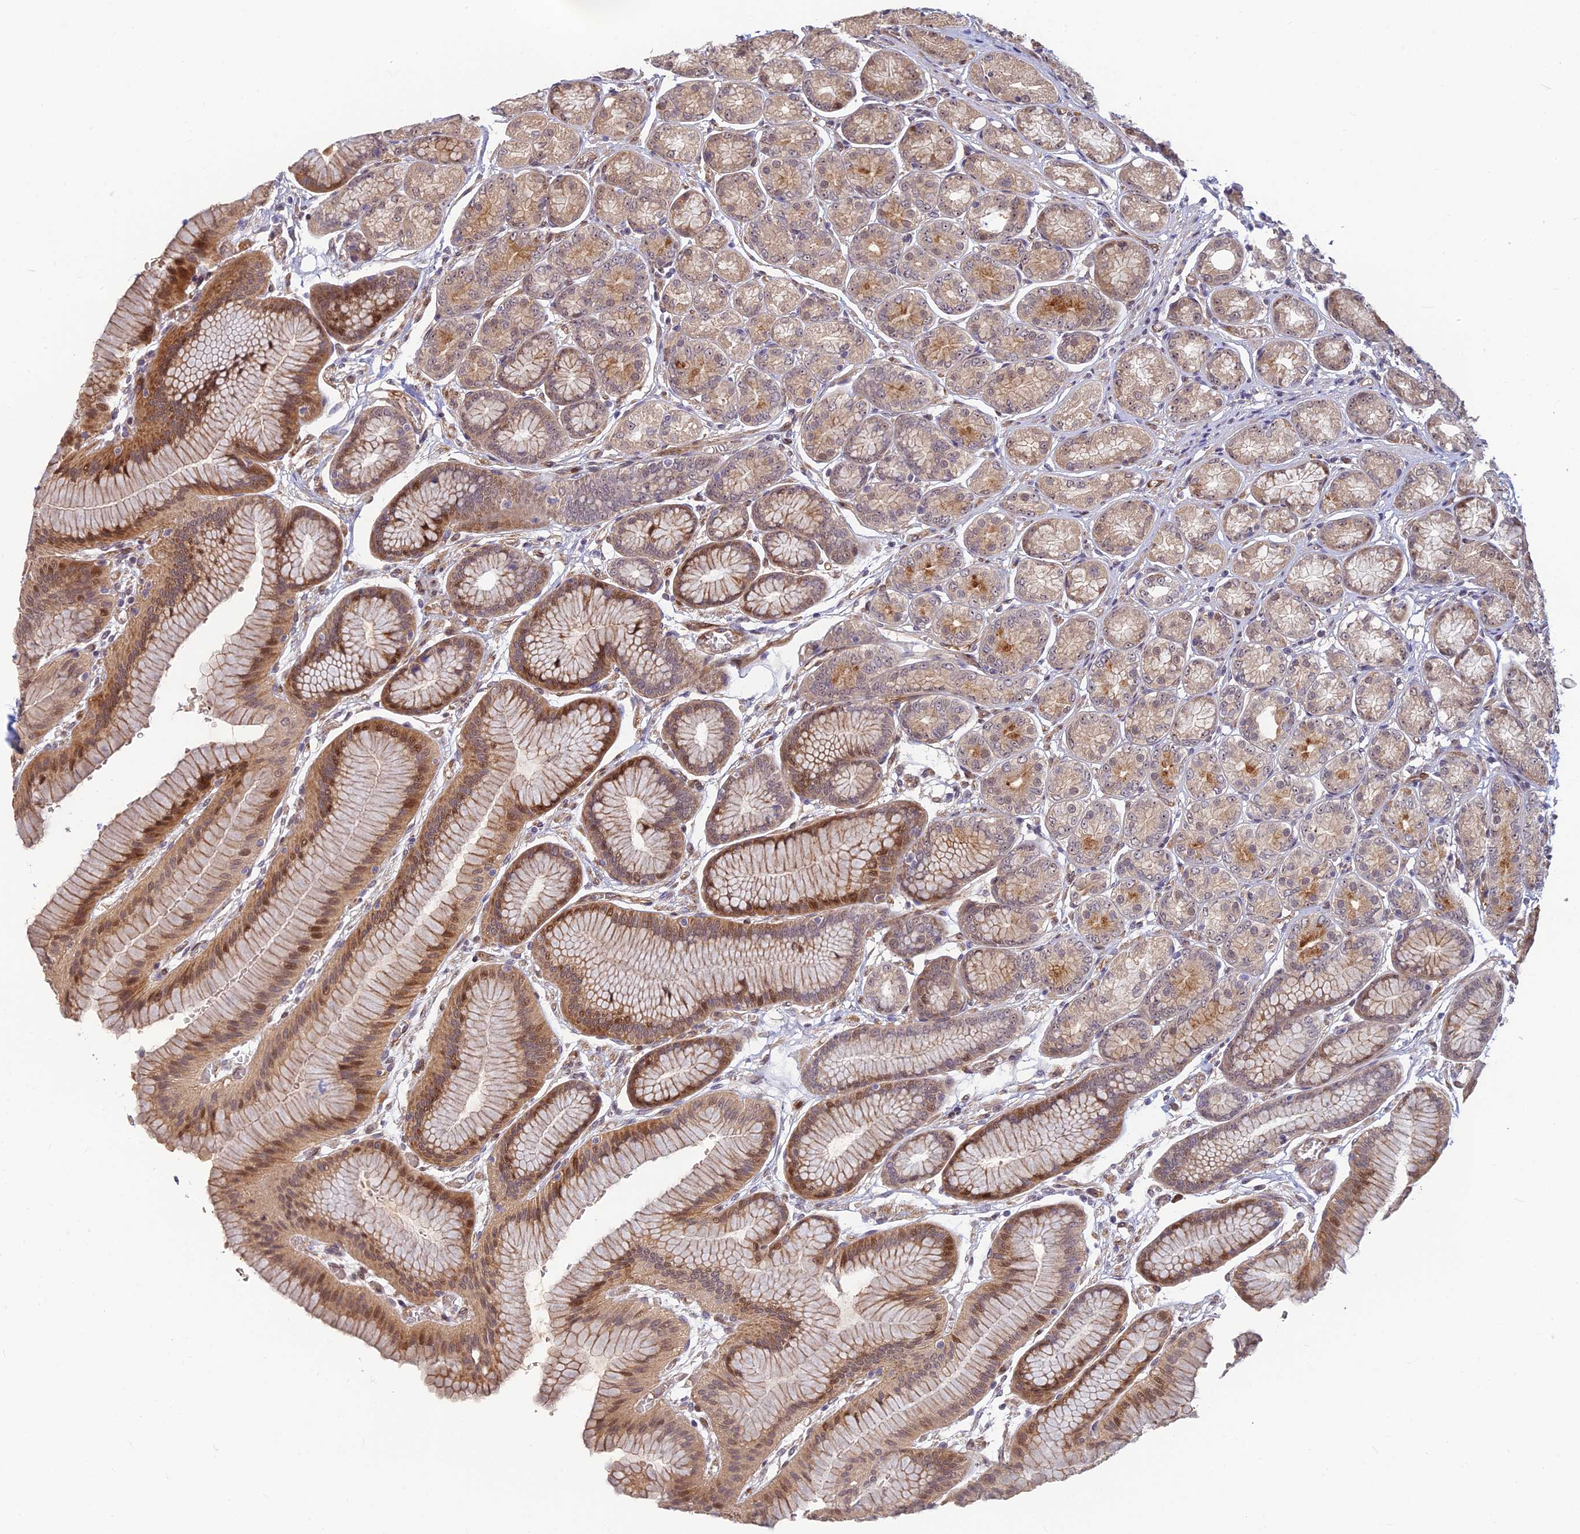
{"staining": {"intensity": "strong", "quantity": "25%-75%", "location": "cytoplasmic/membranous,nuclear"}, "tissue": "stomach", "cell_type": "Glandular cells", "image_type": "normal", "snomed": [{"axis": "morphology", "description": "Normal tissue, NOS"}, {"axis": "morphology", "description": "Adenocarcinoma, NOS"}, {"axis": "morphology", "description": "Adenocarcinoma, High grade"}, {"axis": "topography", "description": "Stomach, upper"}, {"axis": "topography", "description": "Stomach"}], "caption": "Immunohistochemical staining of benign human stomach reveals strong cytoplasmic/membranous,nuclear protein staining in approximately 25%-75% of glandular cells. (DAB (3,3'-diaminobenzidine) IHC with brightfield microscopy, high magnification).", "gene": "UFSP2", "patient": {"sex": "female", "age": 65}}